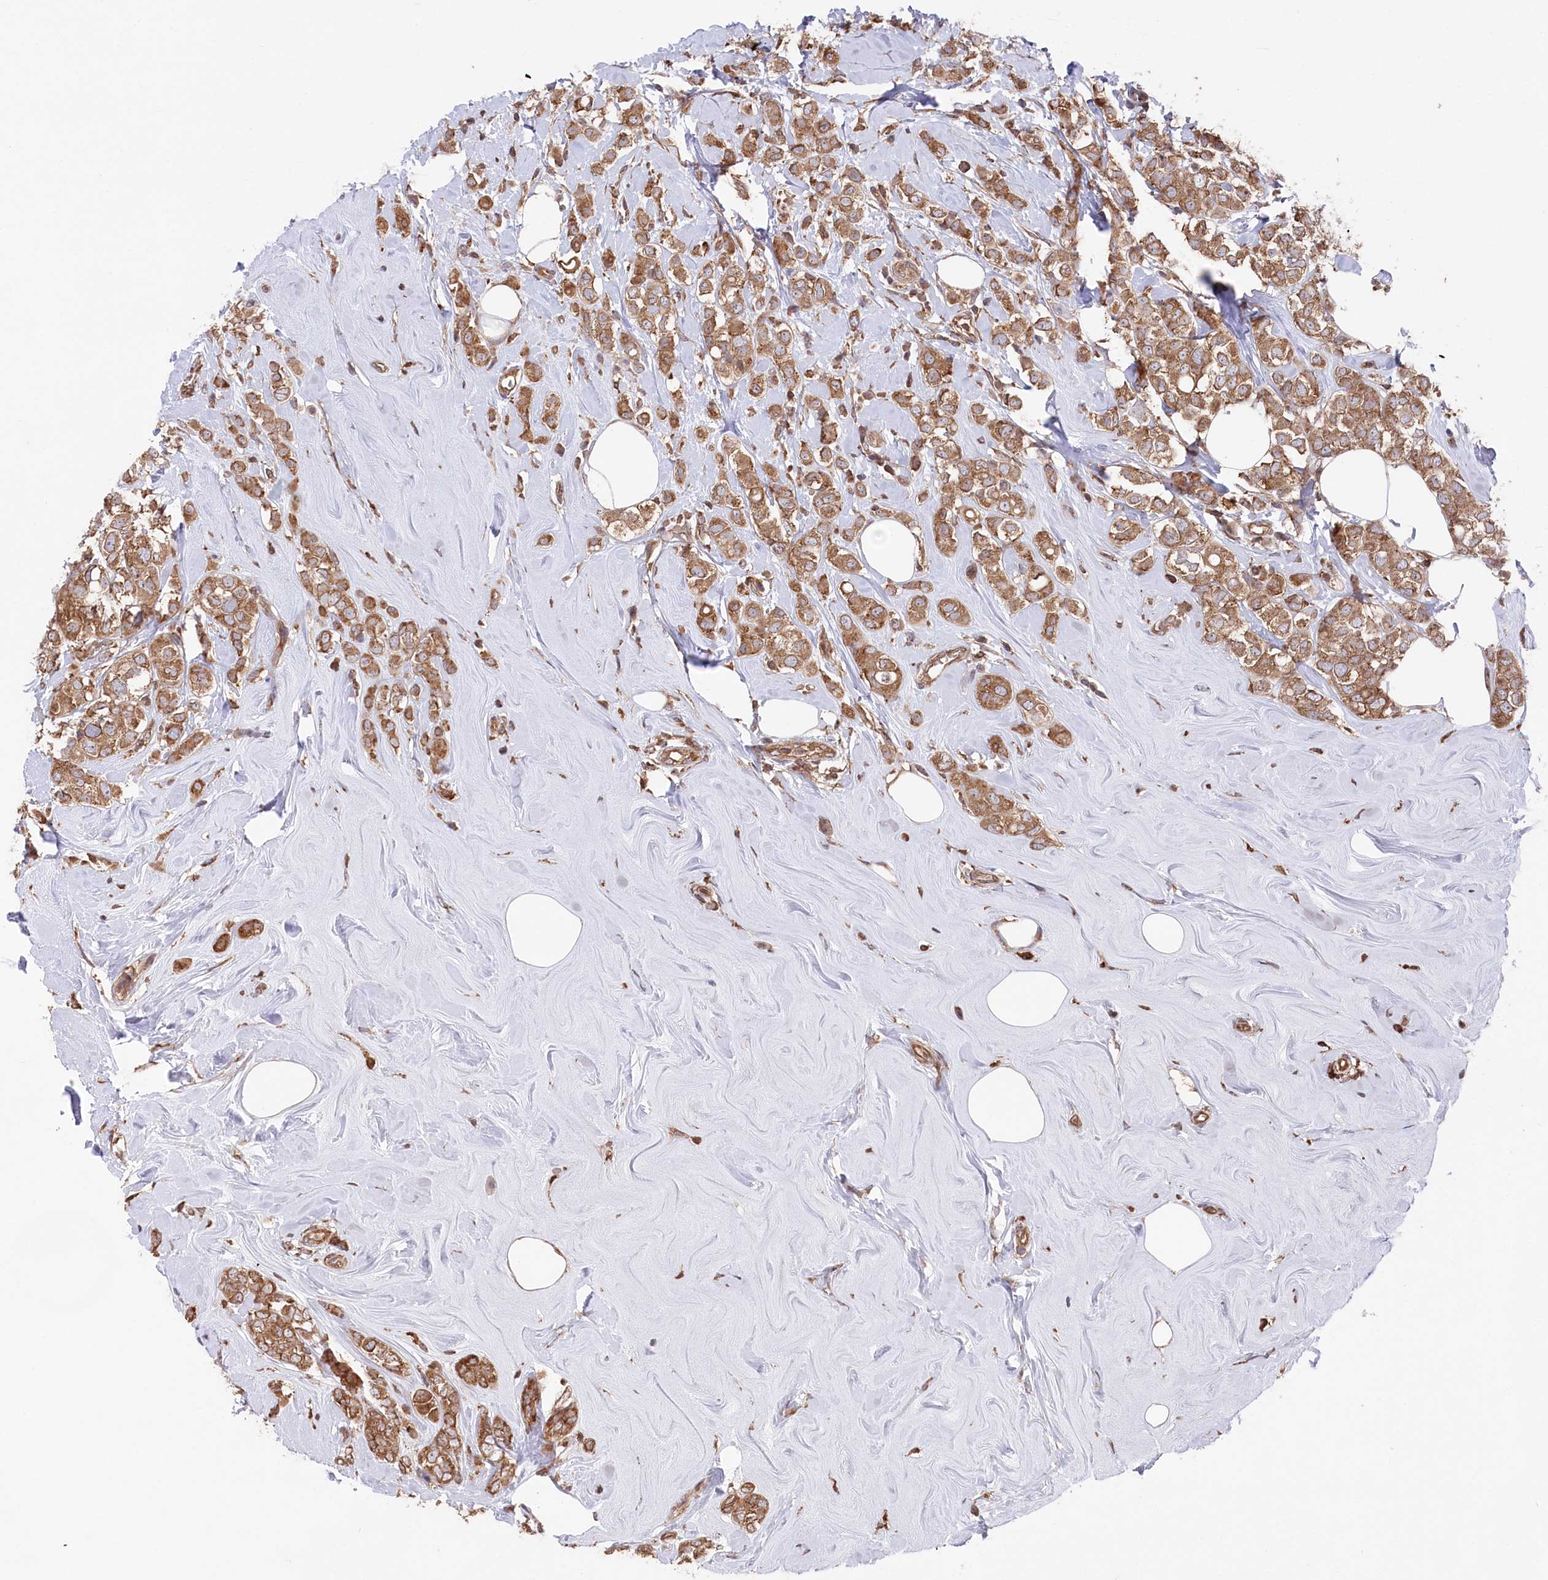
{"staining": {"intensity": "moderate", "quantity": ">75%", "location": "cytoplasmic/membranous"}, "tissue": "breast cancer", "cell_type": "Tumor cells", "image_type": "cancer", "snomed": [{"axis": "morphology", "description": "Lobular carcinoma"}, {"axis": "topography", "description": "Breast"}], "caption": "Moderate cytoplasmic/membranous expression for a protein is seen in approximately >75% of tumor cells of breast cancer using IHC.", "gene": "PPP1R21", "patient": {"sex": "female", "age": 47}}